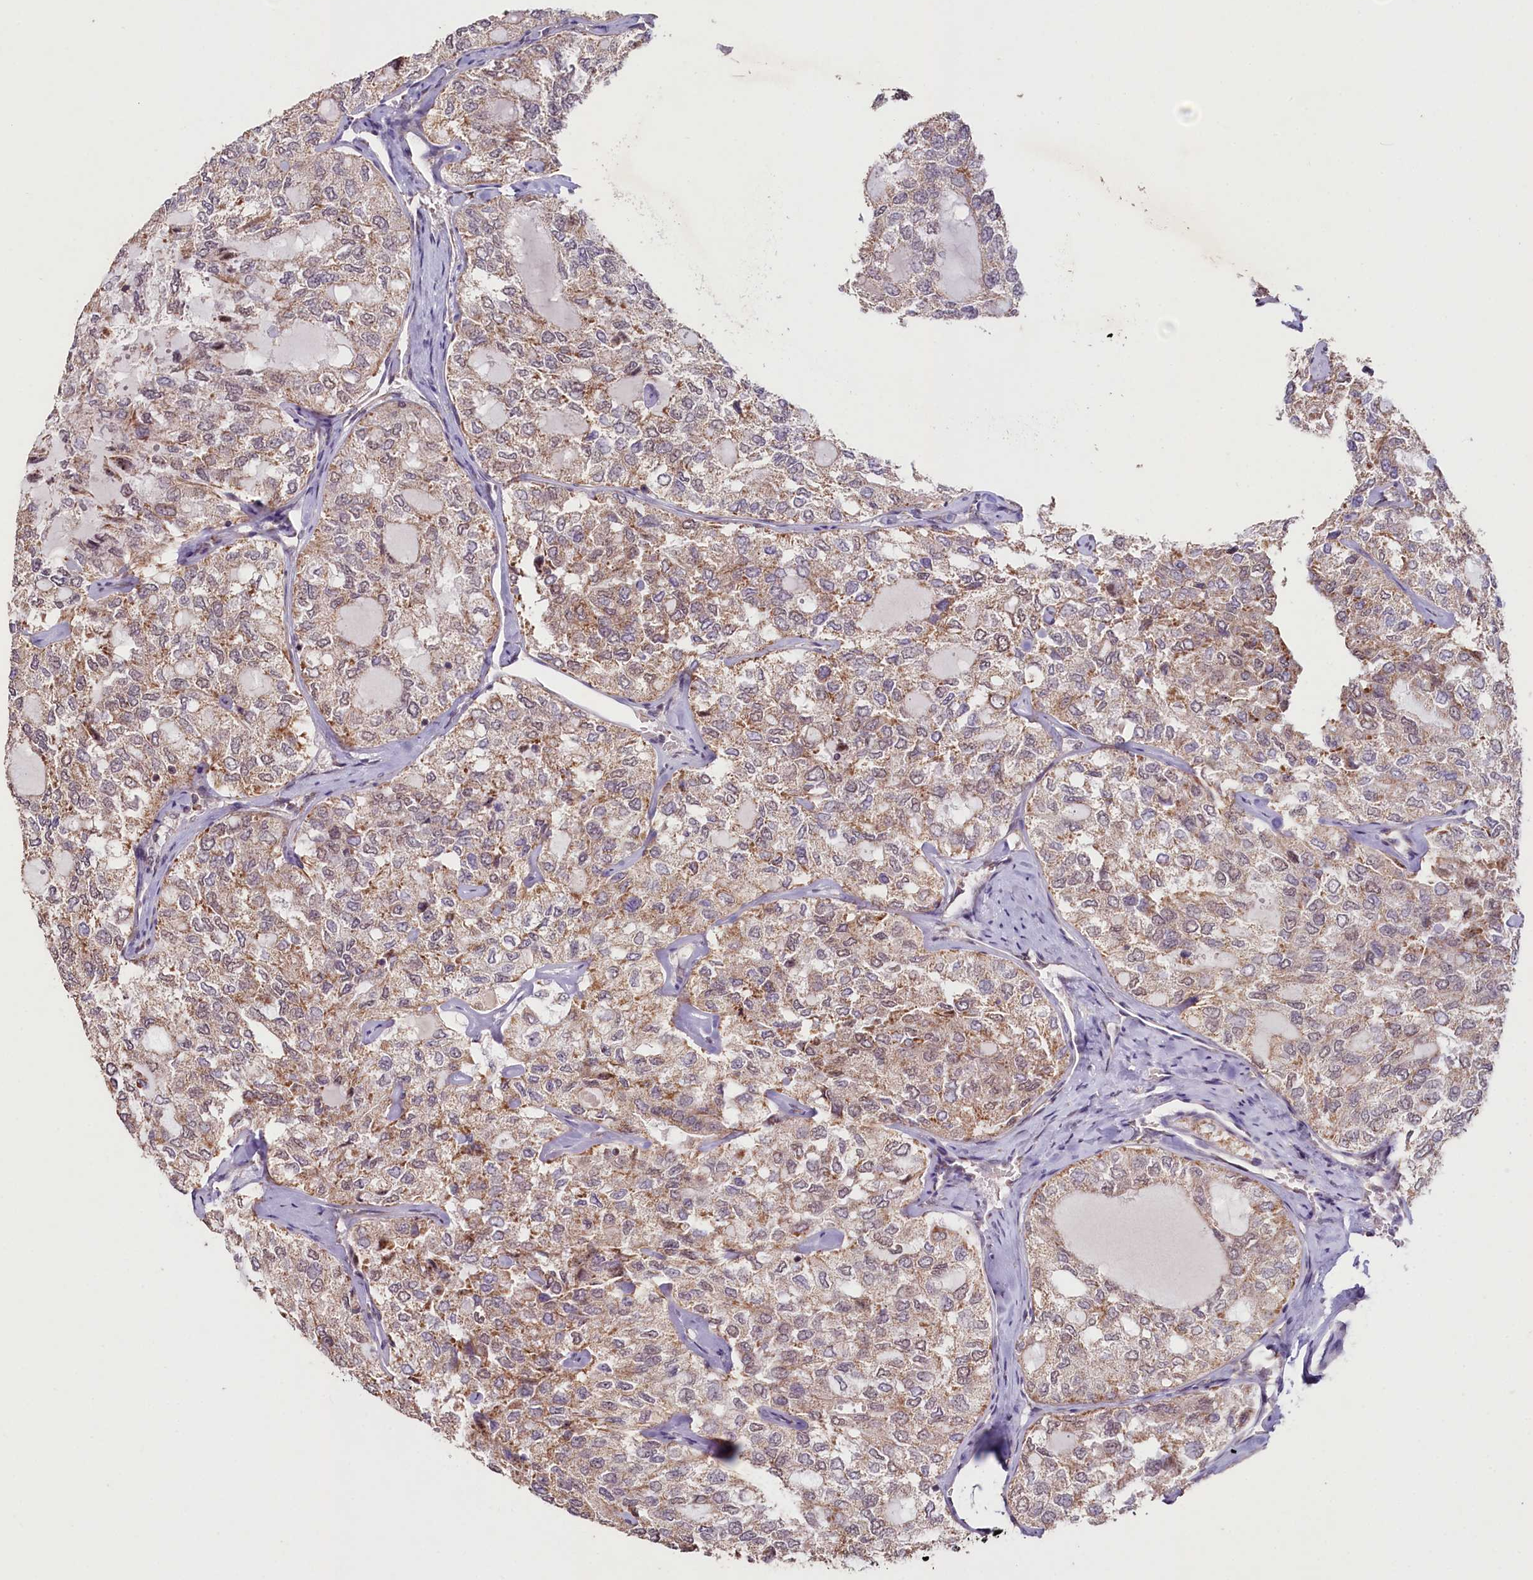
{"staining": {"intensity": "moderate", "quantity": ">75%", "location": "cytoplasmic/membranous"}, "tissue": "thyroid cancer", "cell_type": "Tumor cells", "image_type": "cancer", "snomed": [{"axis": "morphology", "description": "Follicular adenoma carcinoma, NOS"}, {"axis": "topography", "description": "Thyroid gland"}], "caption": "Protein analysis of thyroid cancer (follicular adenoma carcinoma) tissue demonstrates moderate cytoplasmic/membranous positivity in approximately >75% of tumor cells. (IHC, brightfield microscopy, high magnification).", "gene": "PDE6D", "patient": {"sex": "male", "age": 75}}